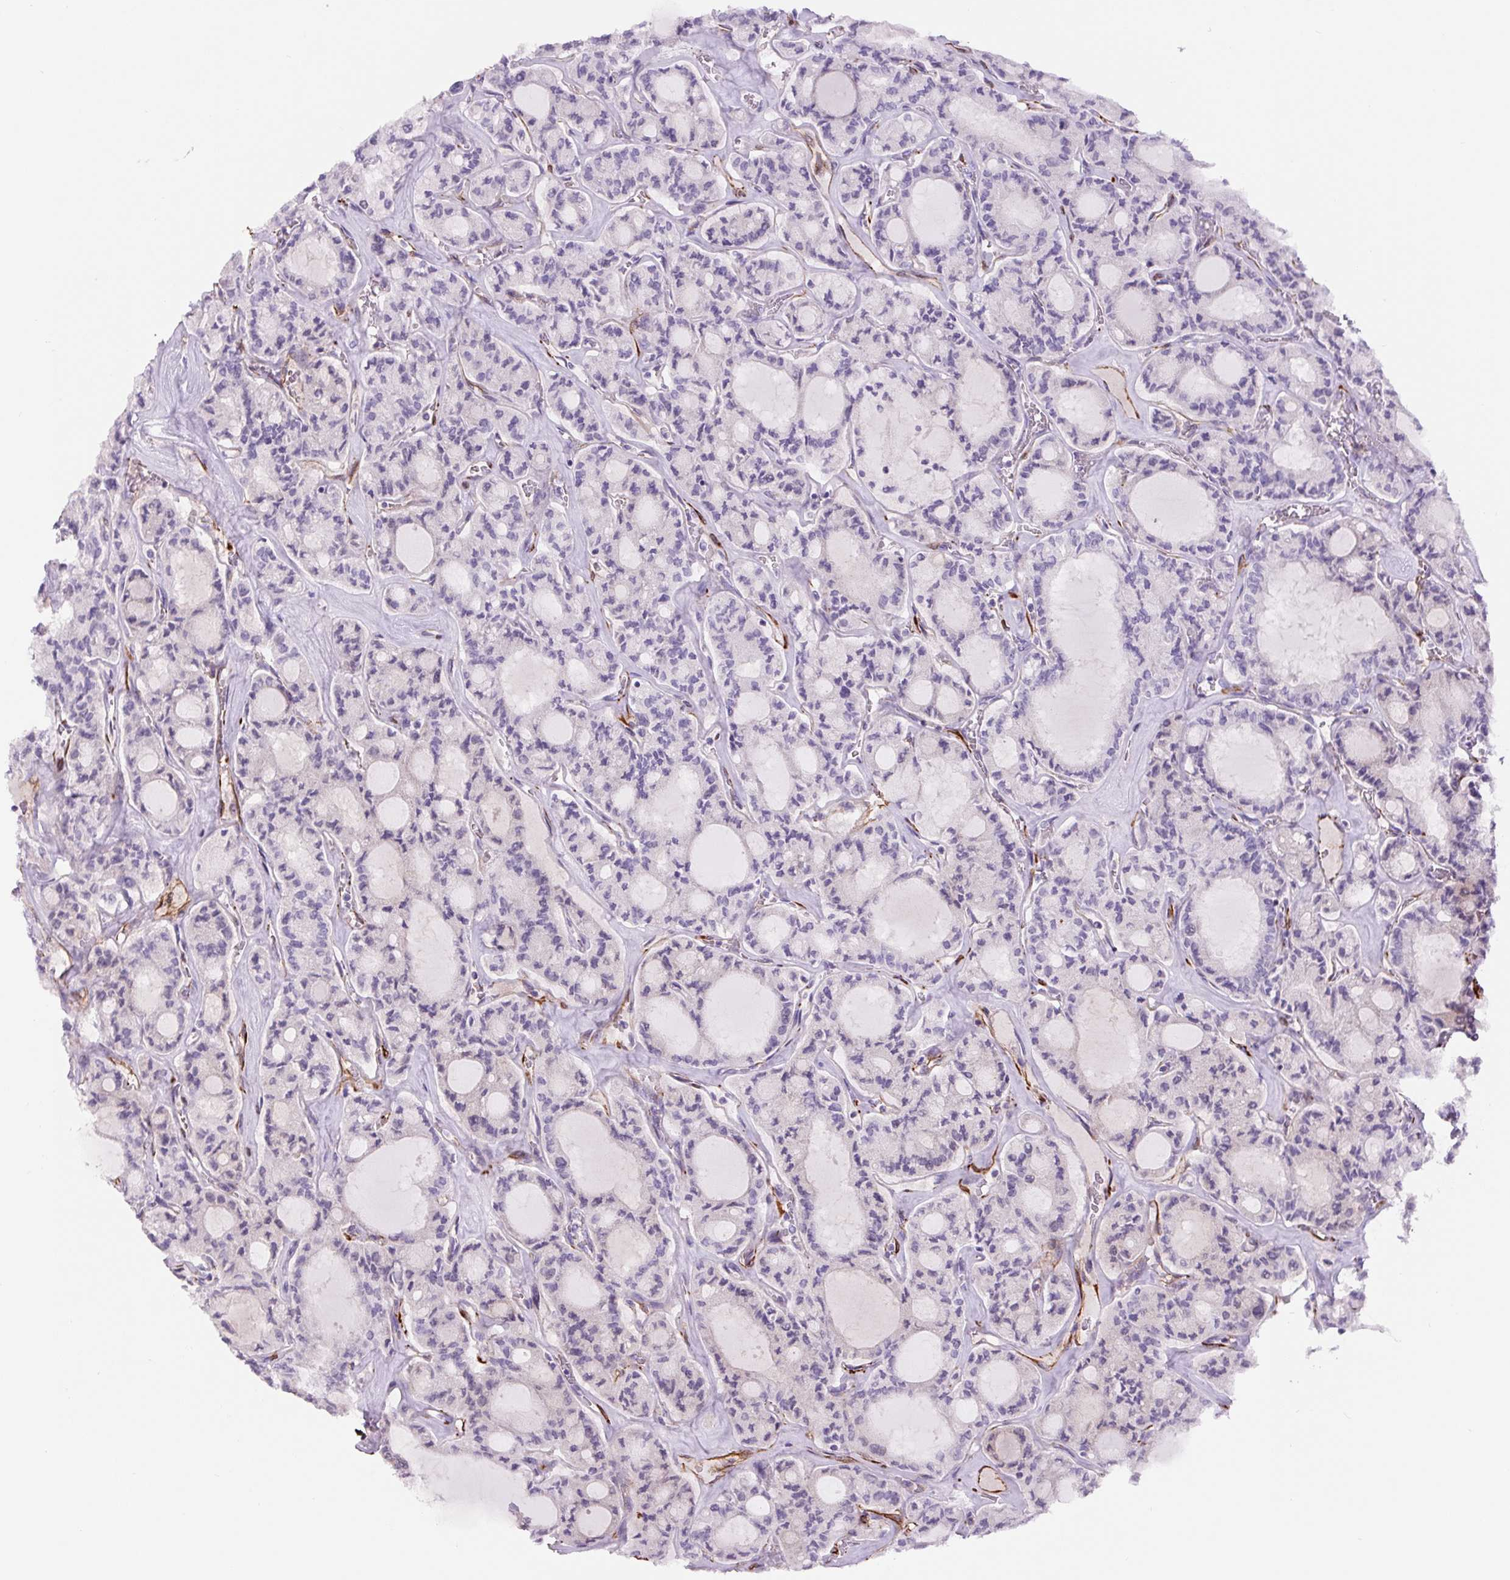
{"staining": {"intensity": "negative", "quantity": "none", "location": "none"}, "tissue": "thyroid cancer", "cell_type": "Tumor cells", "image_type": "cancer", "snomed": [{"axis": "morphology", "description": "Papillary adenocarcinoma, NOS"}, {"axis": "topography", "description": "Thyroid gland"}], "caption": "High power microscopy histopathology image of an immunohistochemistry (IHC) histopathology image of papillary adenocarcinoma (thyroid), revealing no significant positivity in tumor cells.", "gene": "NES", "patient": {"sex": "male", "age": 87}}